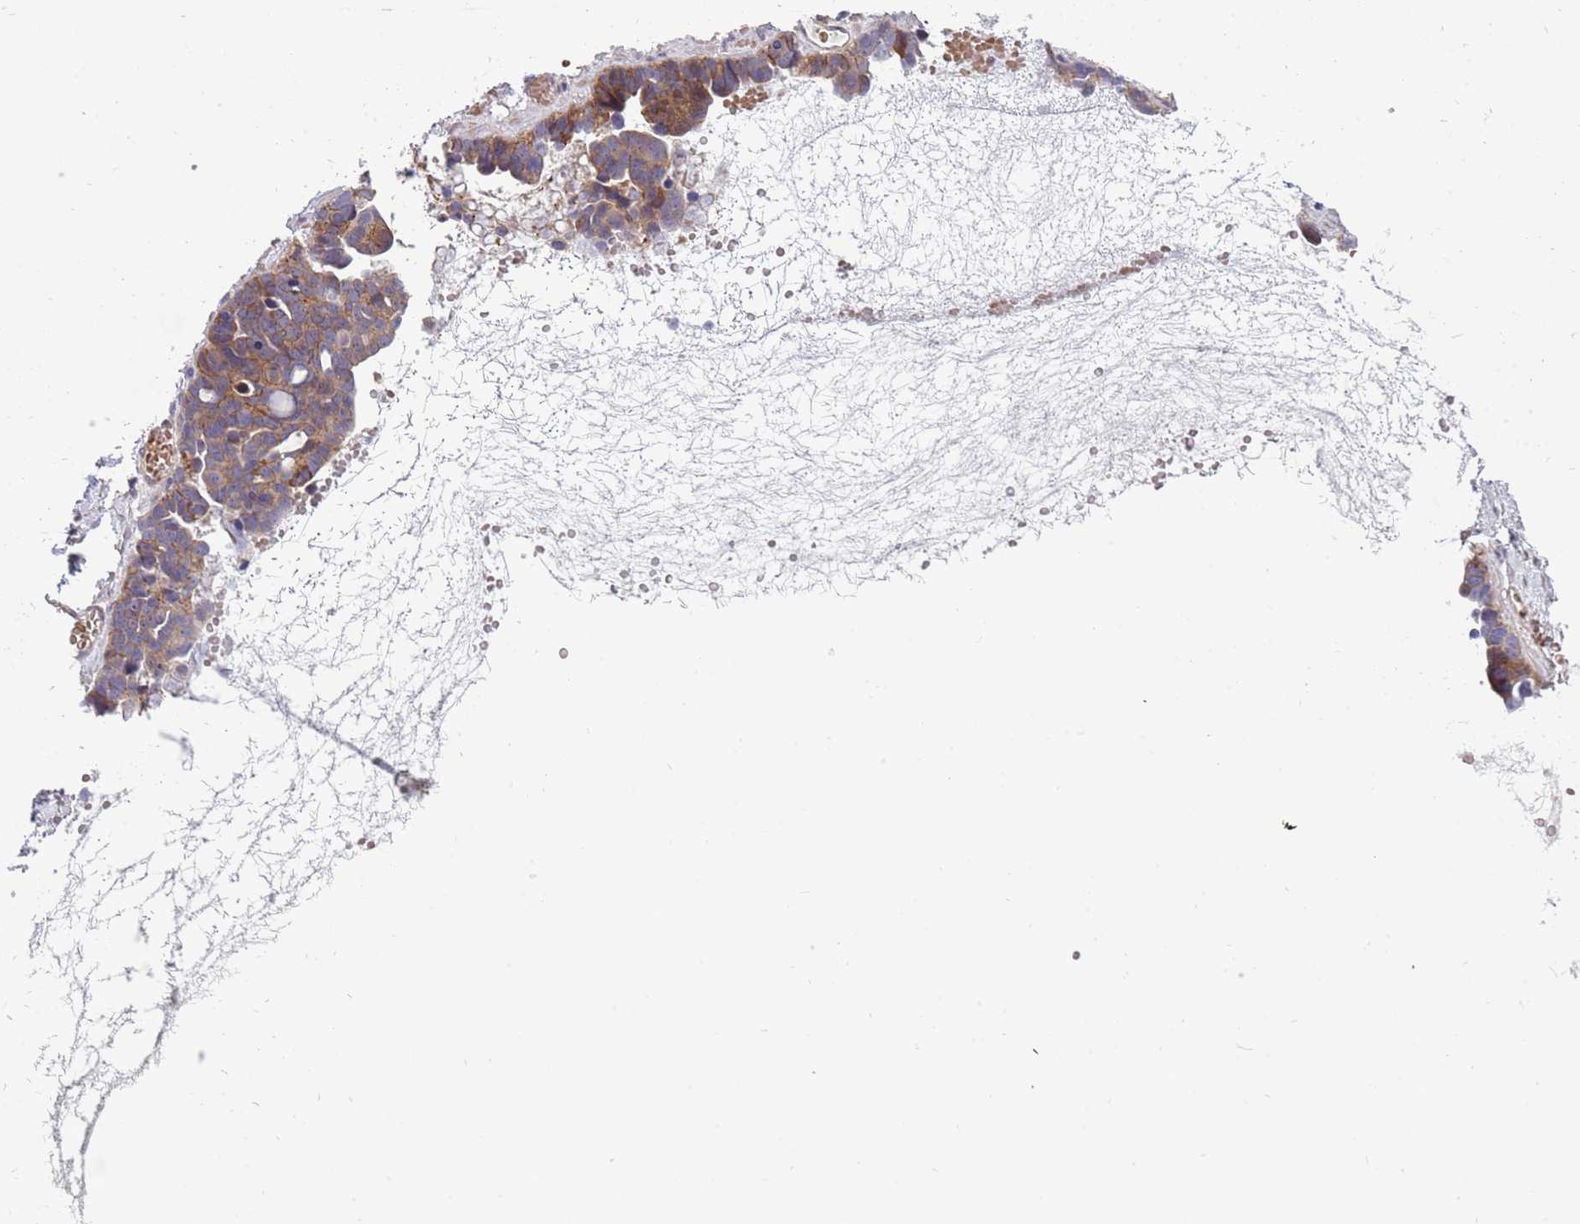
{"staining": {"intensity": "moderate", "quantity": ">75%", "location": "cytoplasmic/membranous"}, "tissue": "ovarian cancer", "cell_type": "Tumor cells", "image_type": "cancer", "snomed": [{"axis": "morphology", "description": "Cystadenocarcinoma, serous, NOS"}, {"axis": "topography", "description": "Ovary"}], "caption": "The photomicrograph exhibits staining of ovarian serous cystadenocarcinoma, revealing moderate cytoplasmic/membranous protein positivity (brown color) within tumor cells. The protein is stained brown, and the nuclei are stained in blue (DAB IHC with brightfield microscopy, high magnification).", "gene": "ITGB6", "patient": {"sex": "female", "age": 54}}